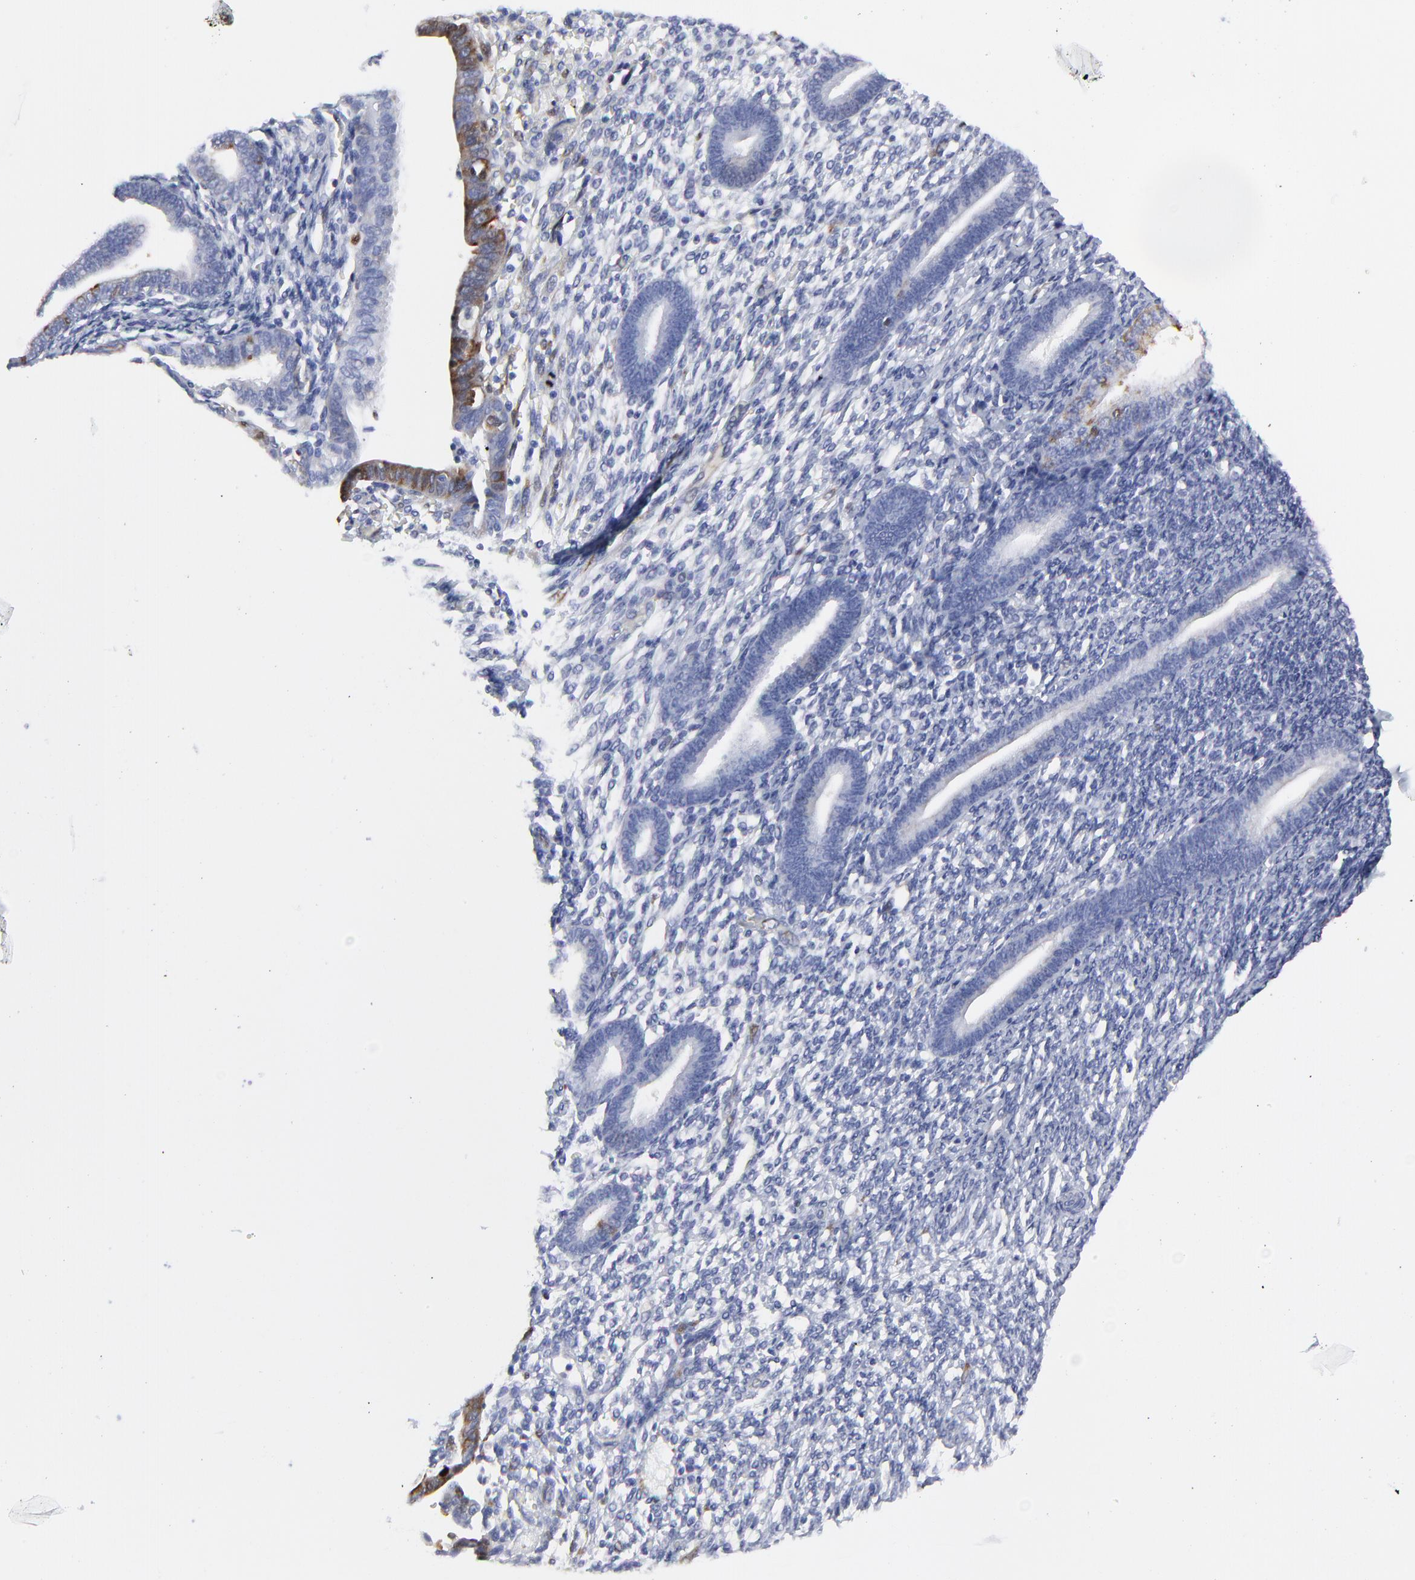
{"staining": {"intensity": "negative", "quantity": "none", "location": "none"}, "tissue": "endometrium", "cell_type": "Cells in endometrial stroma", "image_type": "normal", "snomed": [{"axis": "morphology", "description": "Normal tissue, NOS"}, {"axis": "topography", "description": "Smooth muscle"}, {"axis": "topography", "description": "Endometrium"}], "caption": "Immunohistochemistry (IHC) of normal human endometrium displays no staining in cells in endometrial stroma.", "gene": "NCAPH", "patient": {"sex": "female", "age": 57}}